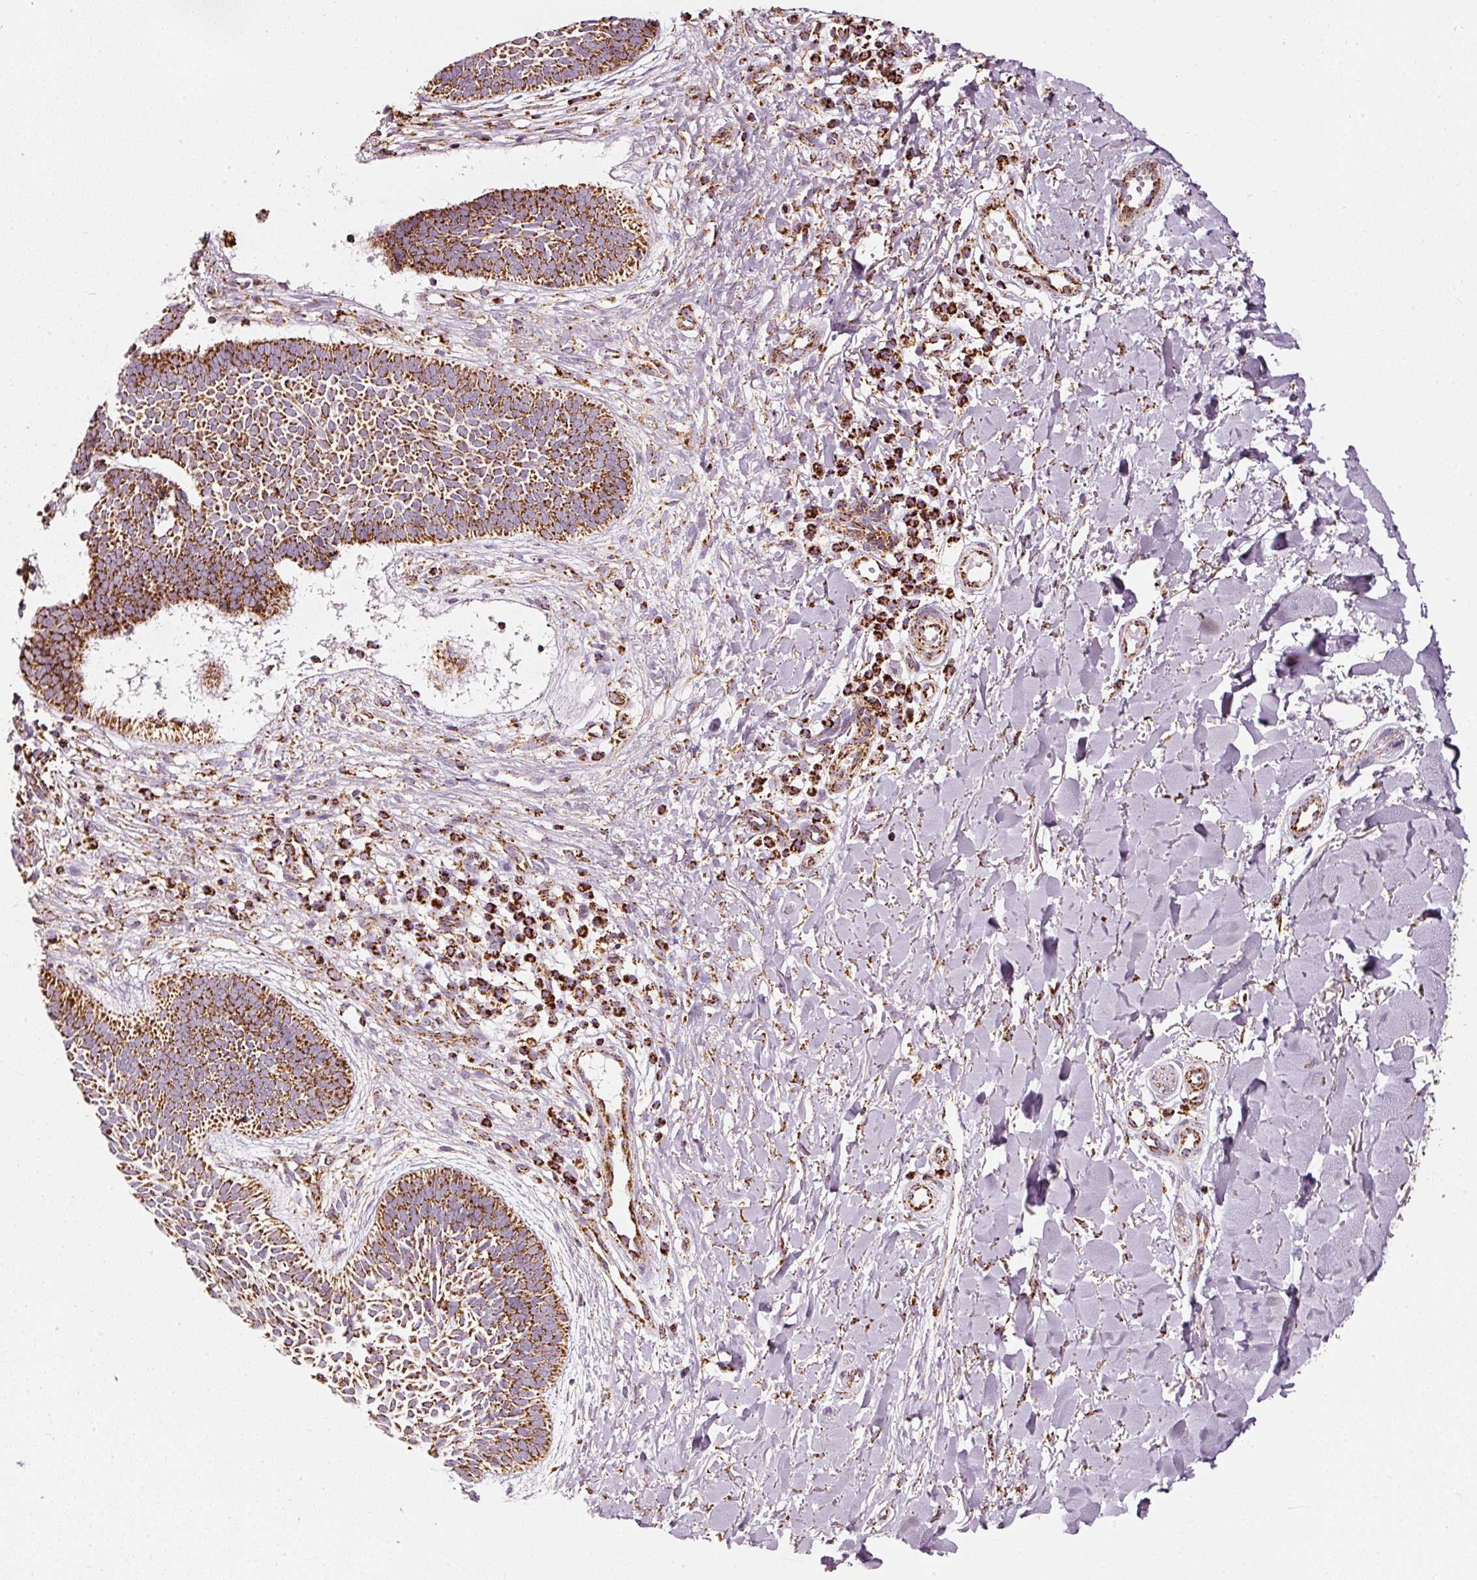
{"staining": {"intensity": "strong", "quantity": ">75%", "location": "cytoplasmic/membranous"}, "tissue": "skin cancer", "cell_type": "Tumor cells", "image_type": "cancer", "snomed": [{"axis": "morphology", "description": "Basal cell carcinoma"}, {"axis": "topography", "description": "Skin"}], "caption": "Immunohistochemical staining of basal cell carcinoma (skin) demonstrates strong cytoplasmic/membranous protein positivity in about >75% of tumor cells.", "gene": "MT-CO2", "patient": {"sex": "male", "age": 49}}